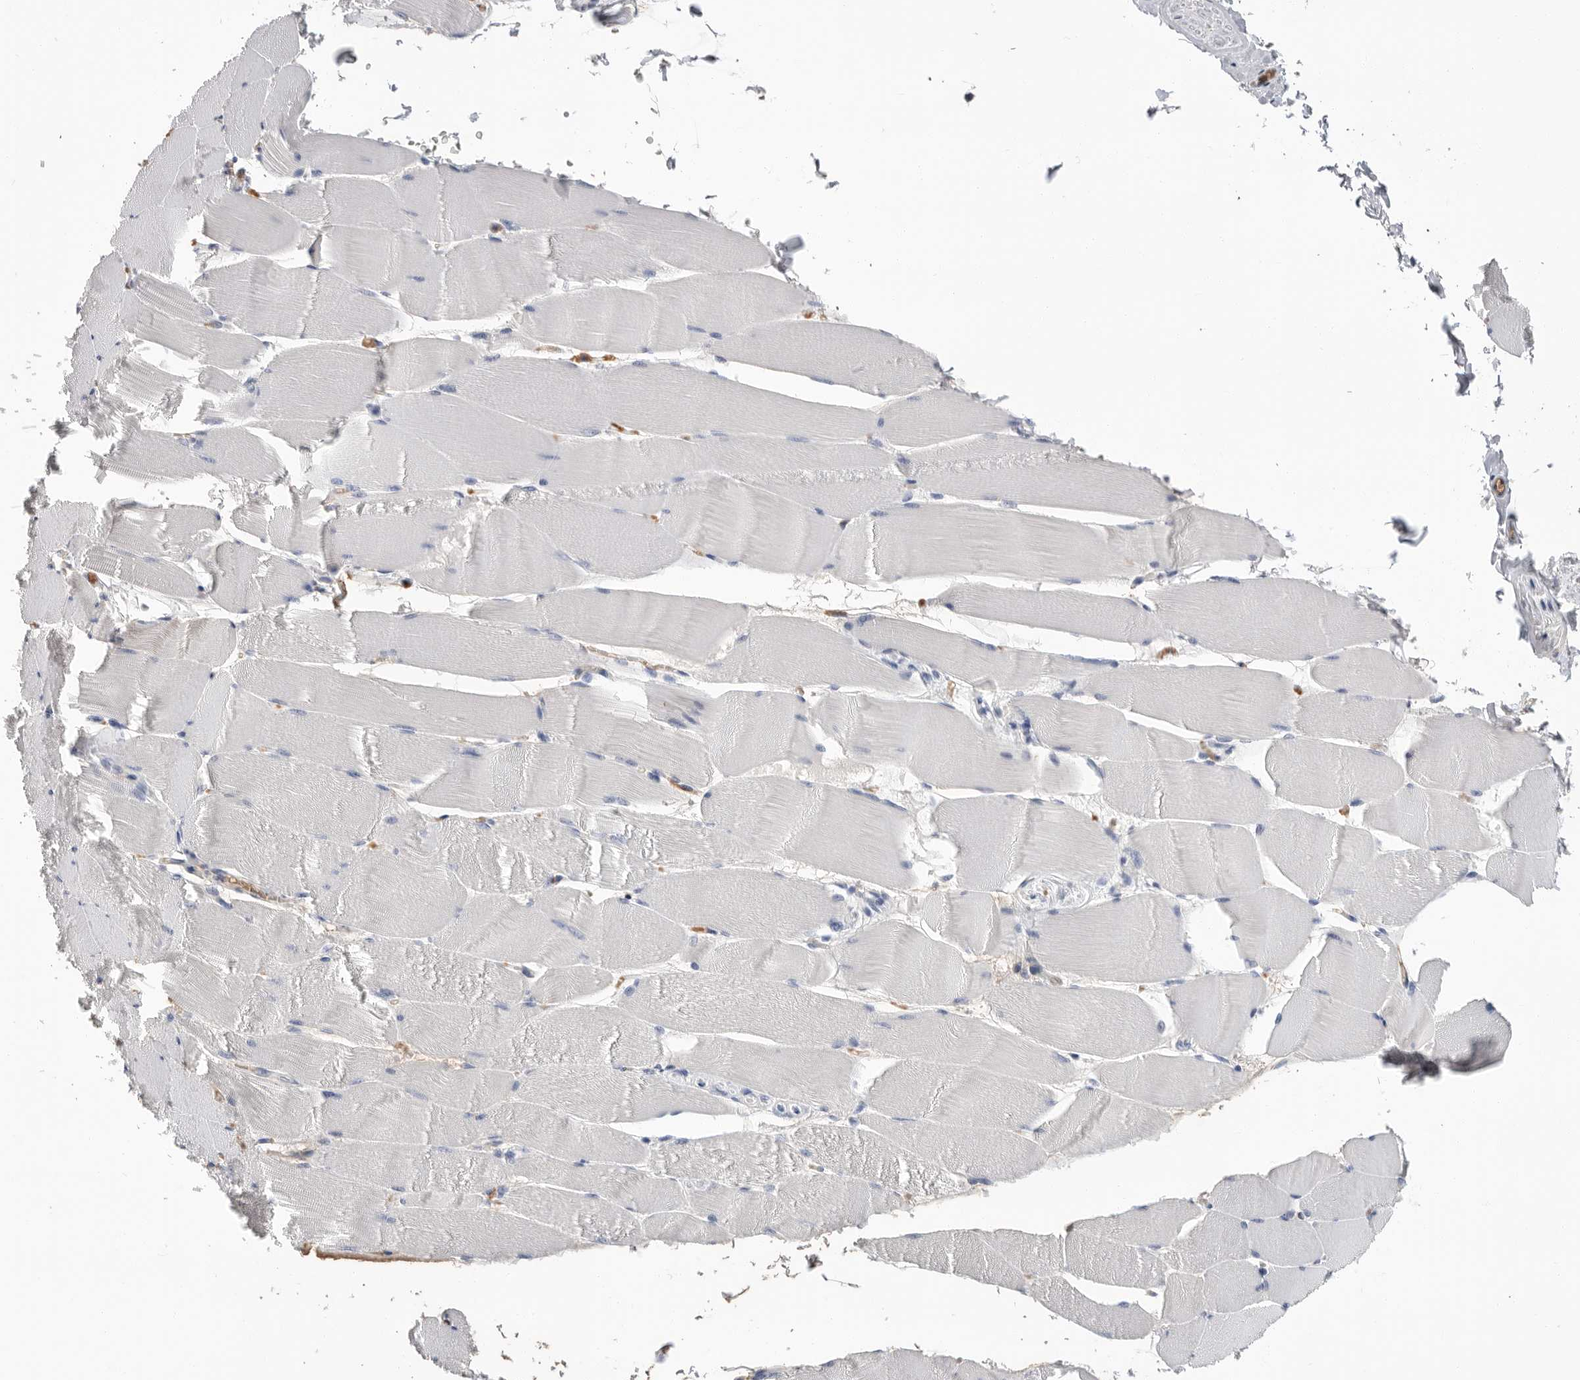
{"staining": {"intensity": "negative", "quantity": "none", "location": "none"}, "tissue": "skeletal muscle", "cell_type": "Myocytes", "image_type": "normal", "snomed": [{"axis": "morphology", "description": "Normal tissue, NOS"}, {"axis": "topography", "description": "Skeletal muscle"}], "caption": "A photomicrograph of human skeletal muscle is negative for staining in myocytes.", "gene": "APOA2", "patient": {"sex": "male", "age": 62}}